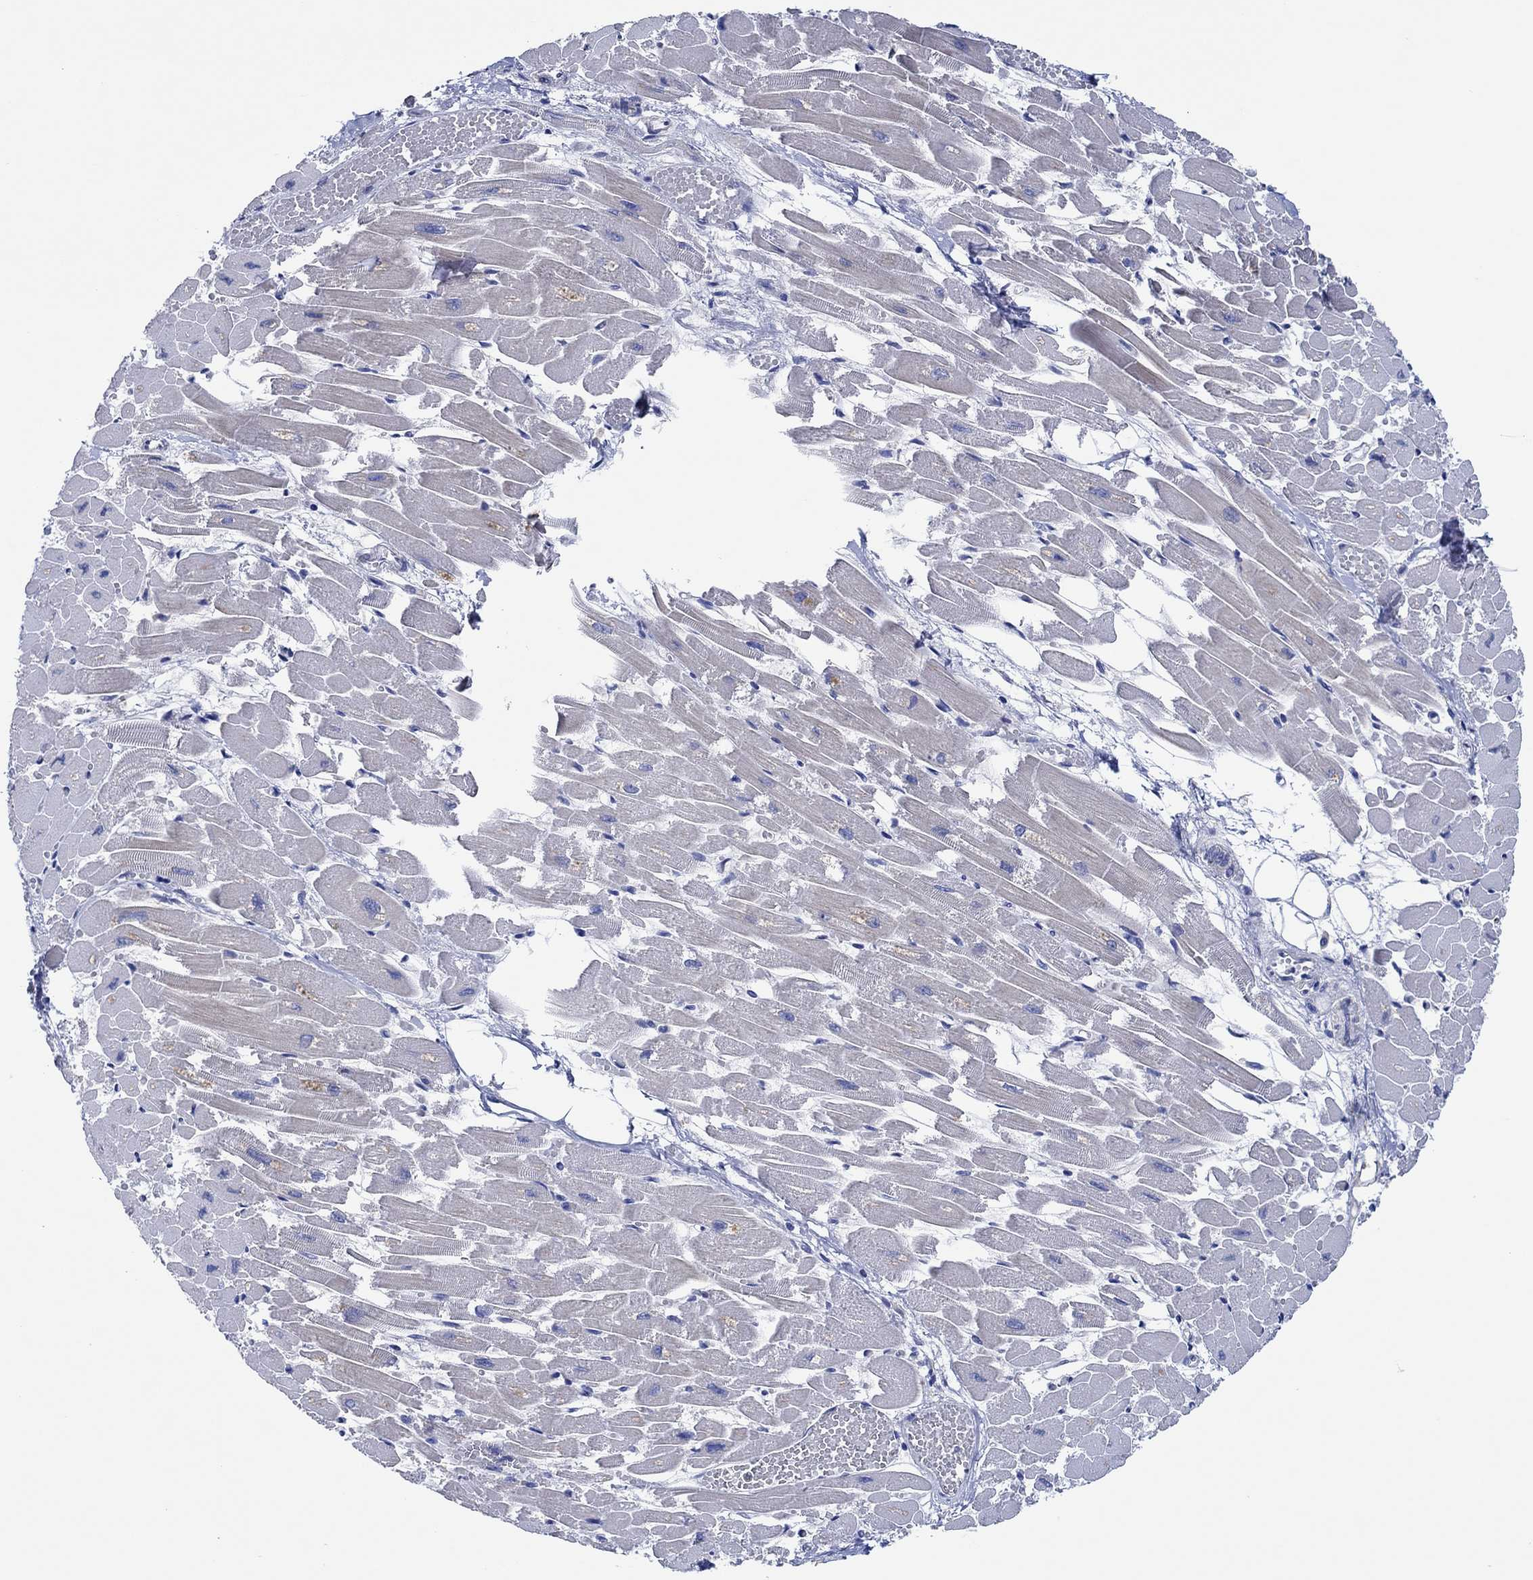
{"staining": {"intensity": "negative", "quantity": "none", "location": "none"}, "tissue": "heart muscle", "cell_type": "Cardiomyocytes", "image_type": "normal", "snomed": [{"axis": "morphology", "description": "Normal tissue, NOS"}, {"axis": "topography", "description": "Heart"}], "caption": "The histopathology image displays no significant staining in cardiomyocytes of heart muscle.", "gene": "PRRT3", "patient": {"sex": "female", "age": 52}}